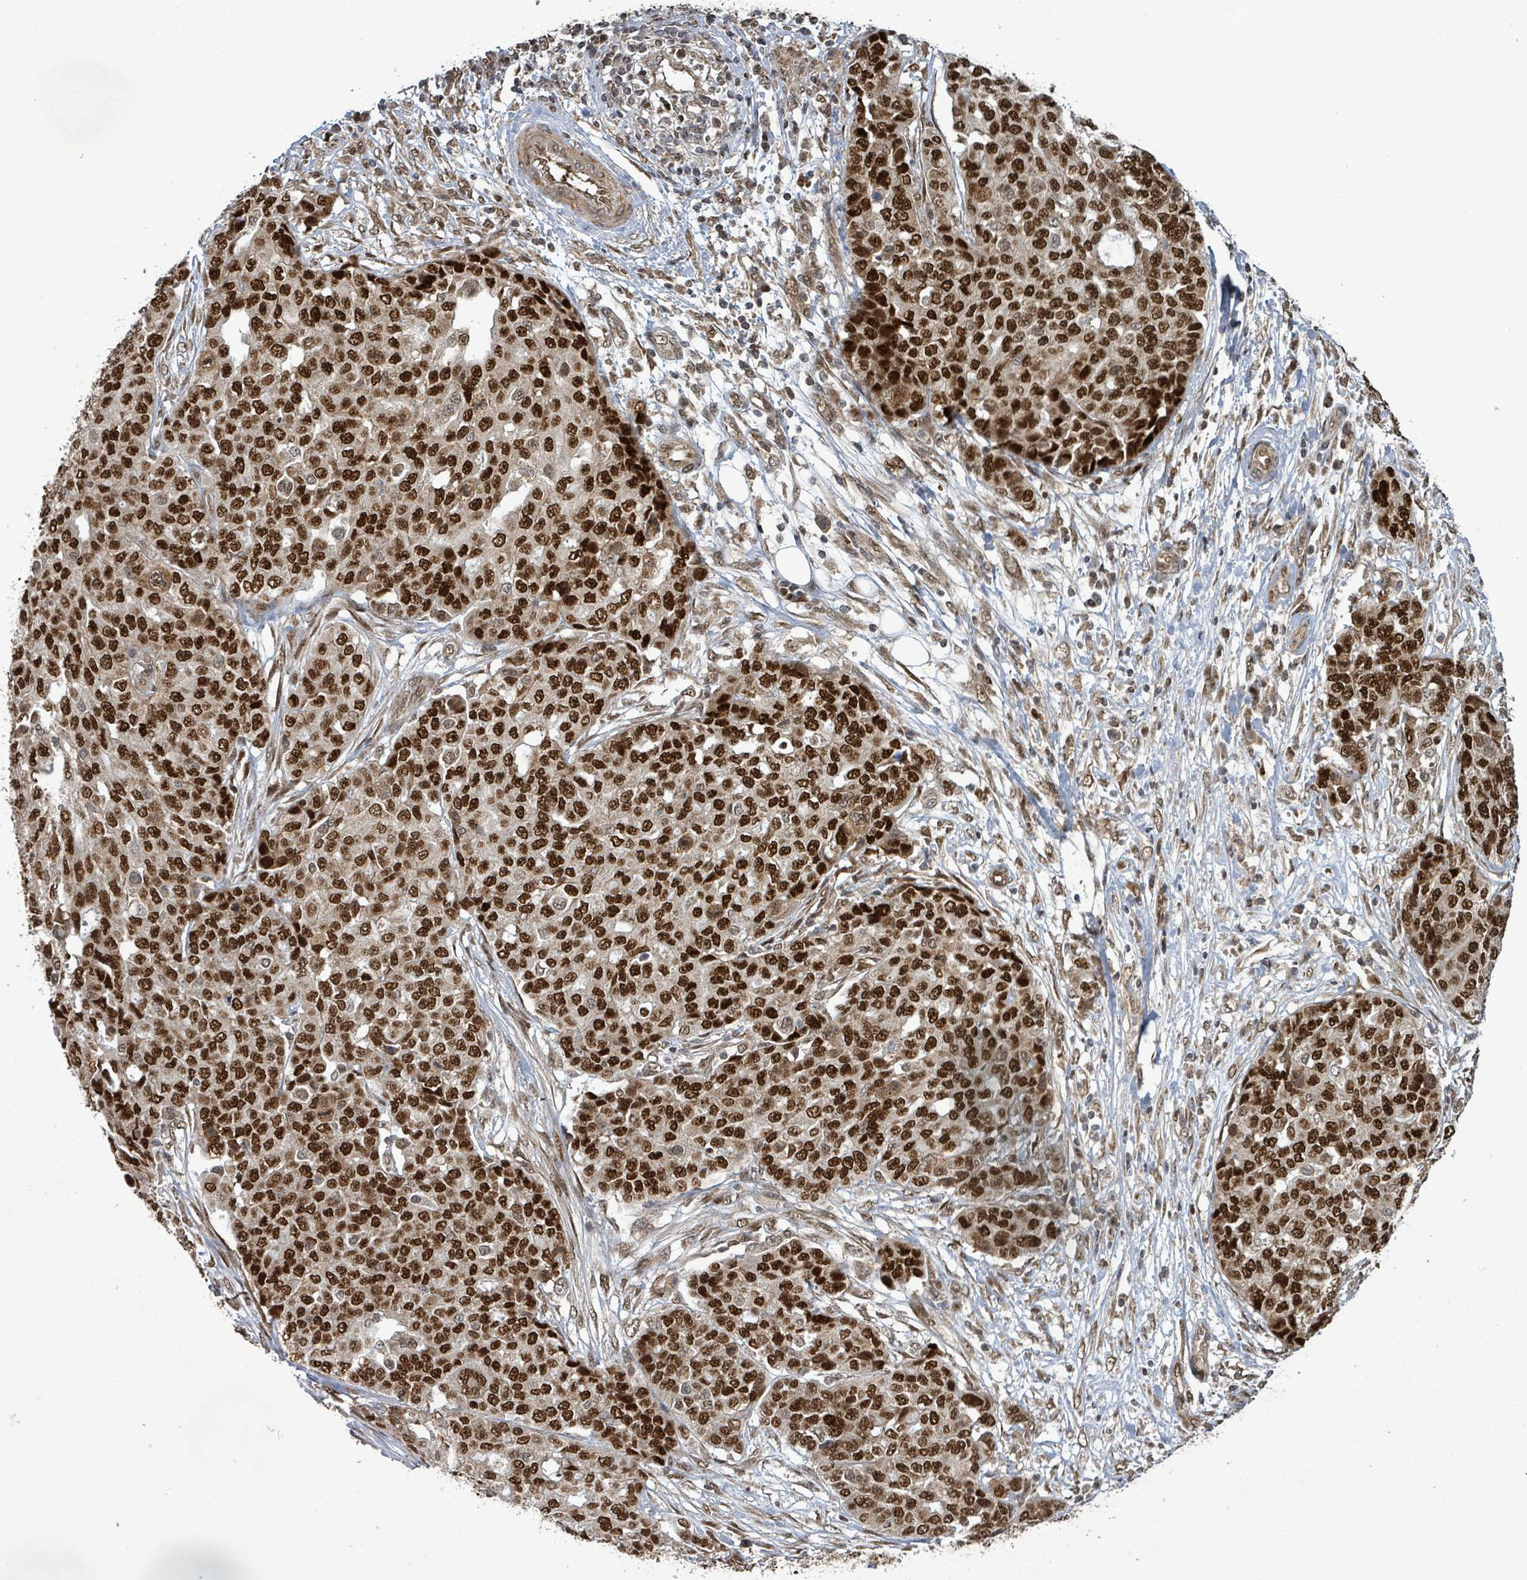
{"staining": {"intensity": "strong", "quantity": ">75%", "location": "nuclear"}, "tissue": "ovarian cancer", "cell_type": "Tumor cells", "image_type": "cancer", "snomed": [{"axis": "morphology", "description": "Cystadenocarcinoma, serous, NOS"}, {"axis": "topography", "description": "Soft tissue"}, {"axis": "topography", "description": "Ovary"}], "caption": "This is an image of immunohistochemistry staining of ovarian cancer, which shows strong positivity in the nuclear of tumor cells.", "gene": "PATZ1", "patient": {"sex": "female", "age": 57}}